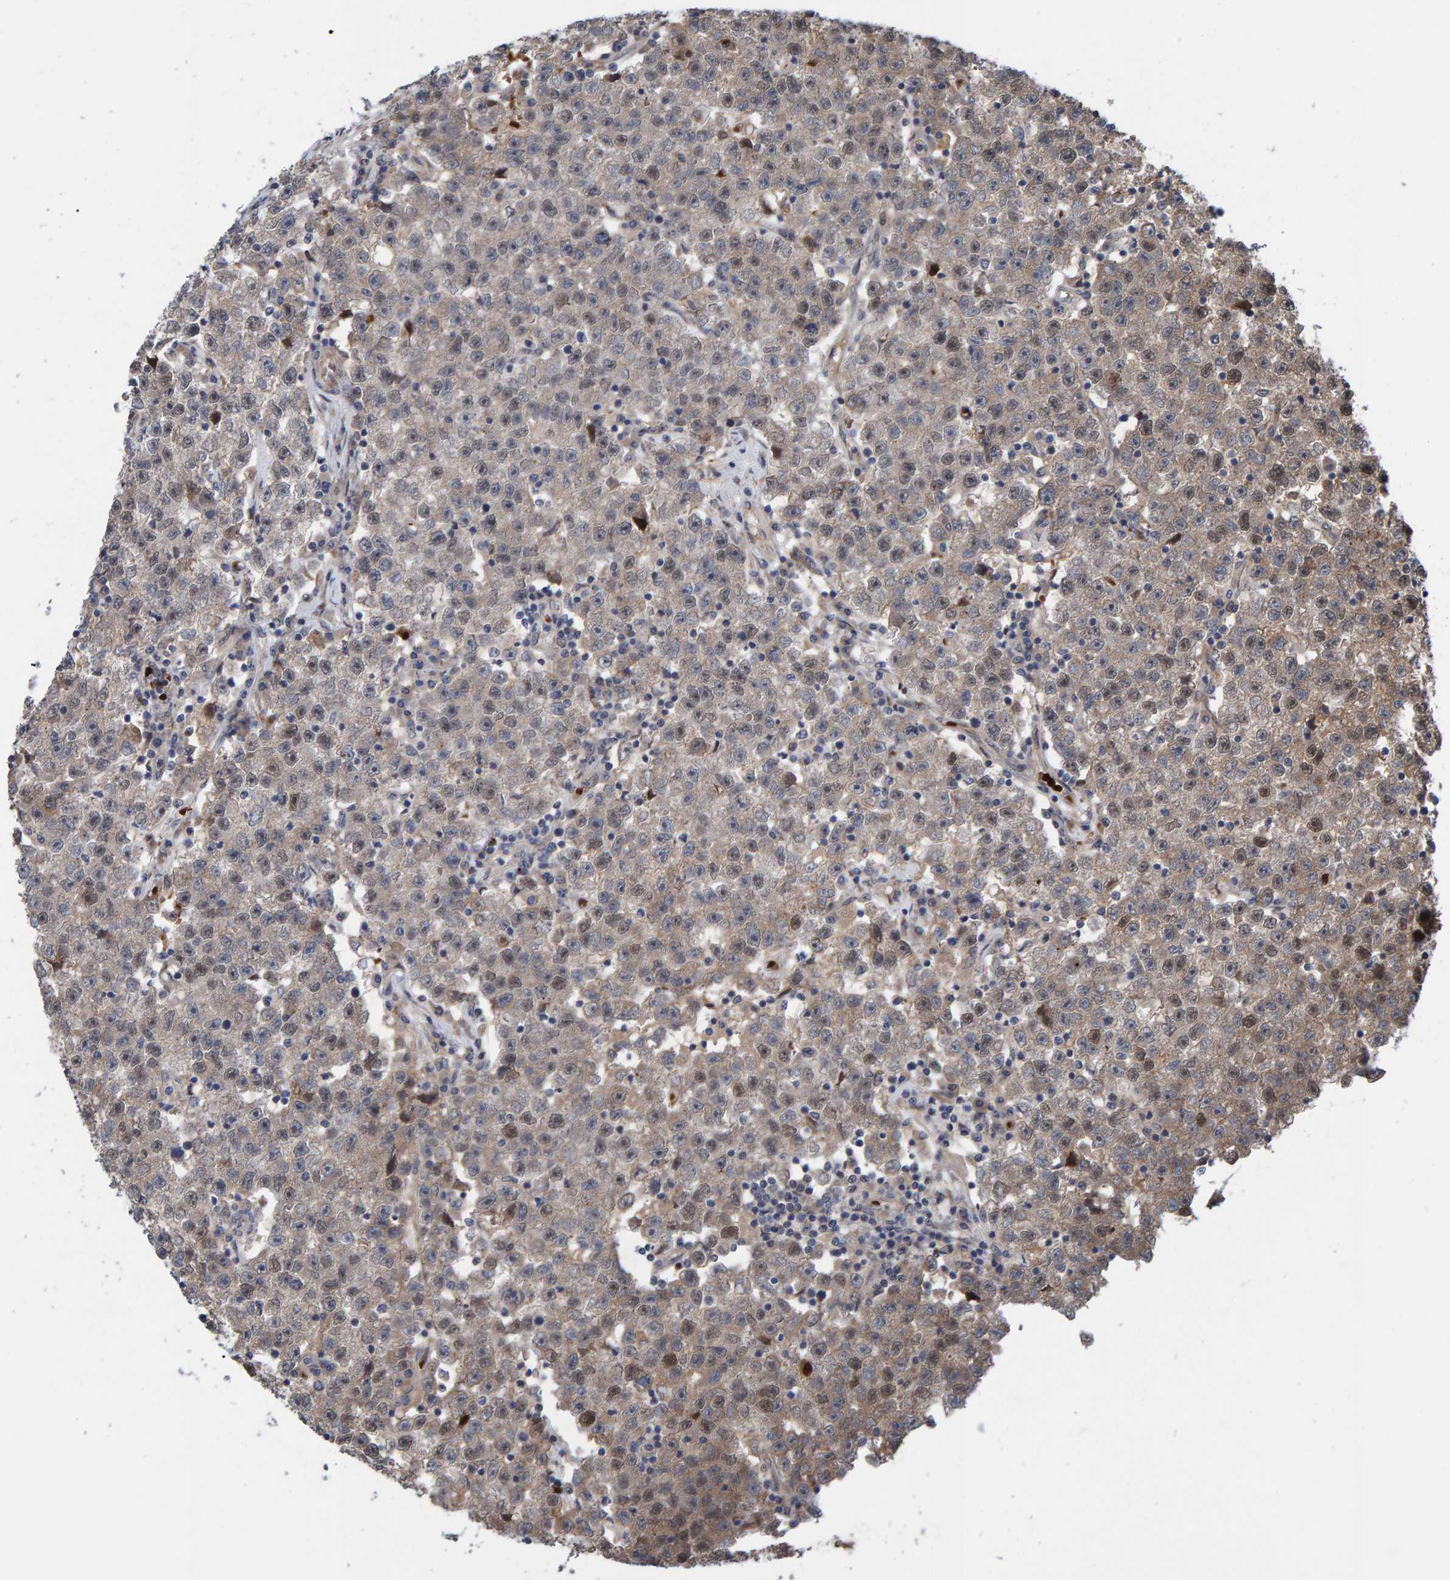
{"staining": {"intensity": "weak", "quantity": "25%-75%", "location": "nuclear"}, "tissue": "testis cancer", "cell_type": "Tumor cells", "image_type": "cancer", "snomed": [{"axis": "morphology", "description": "Seminoma, NOS"}, {"axis": "topography", "description": "Testis"}], "caption": "Immunohistochemical staining of testis cancer exhibits low levels of weak nuclear positivity in approximately 25%-75% of tumor cells. The protein is stained brown, and the nuclei are stained in blue (DAB IHC with brightfield microscopy, high magnification).", "gene": "MFSD6L", "patient": {"sex": "male", "age": 22}}